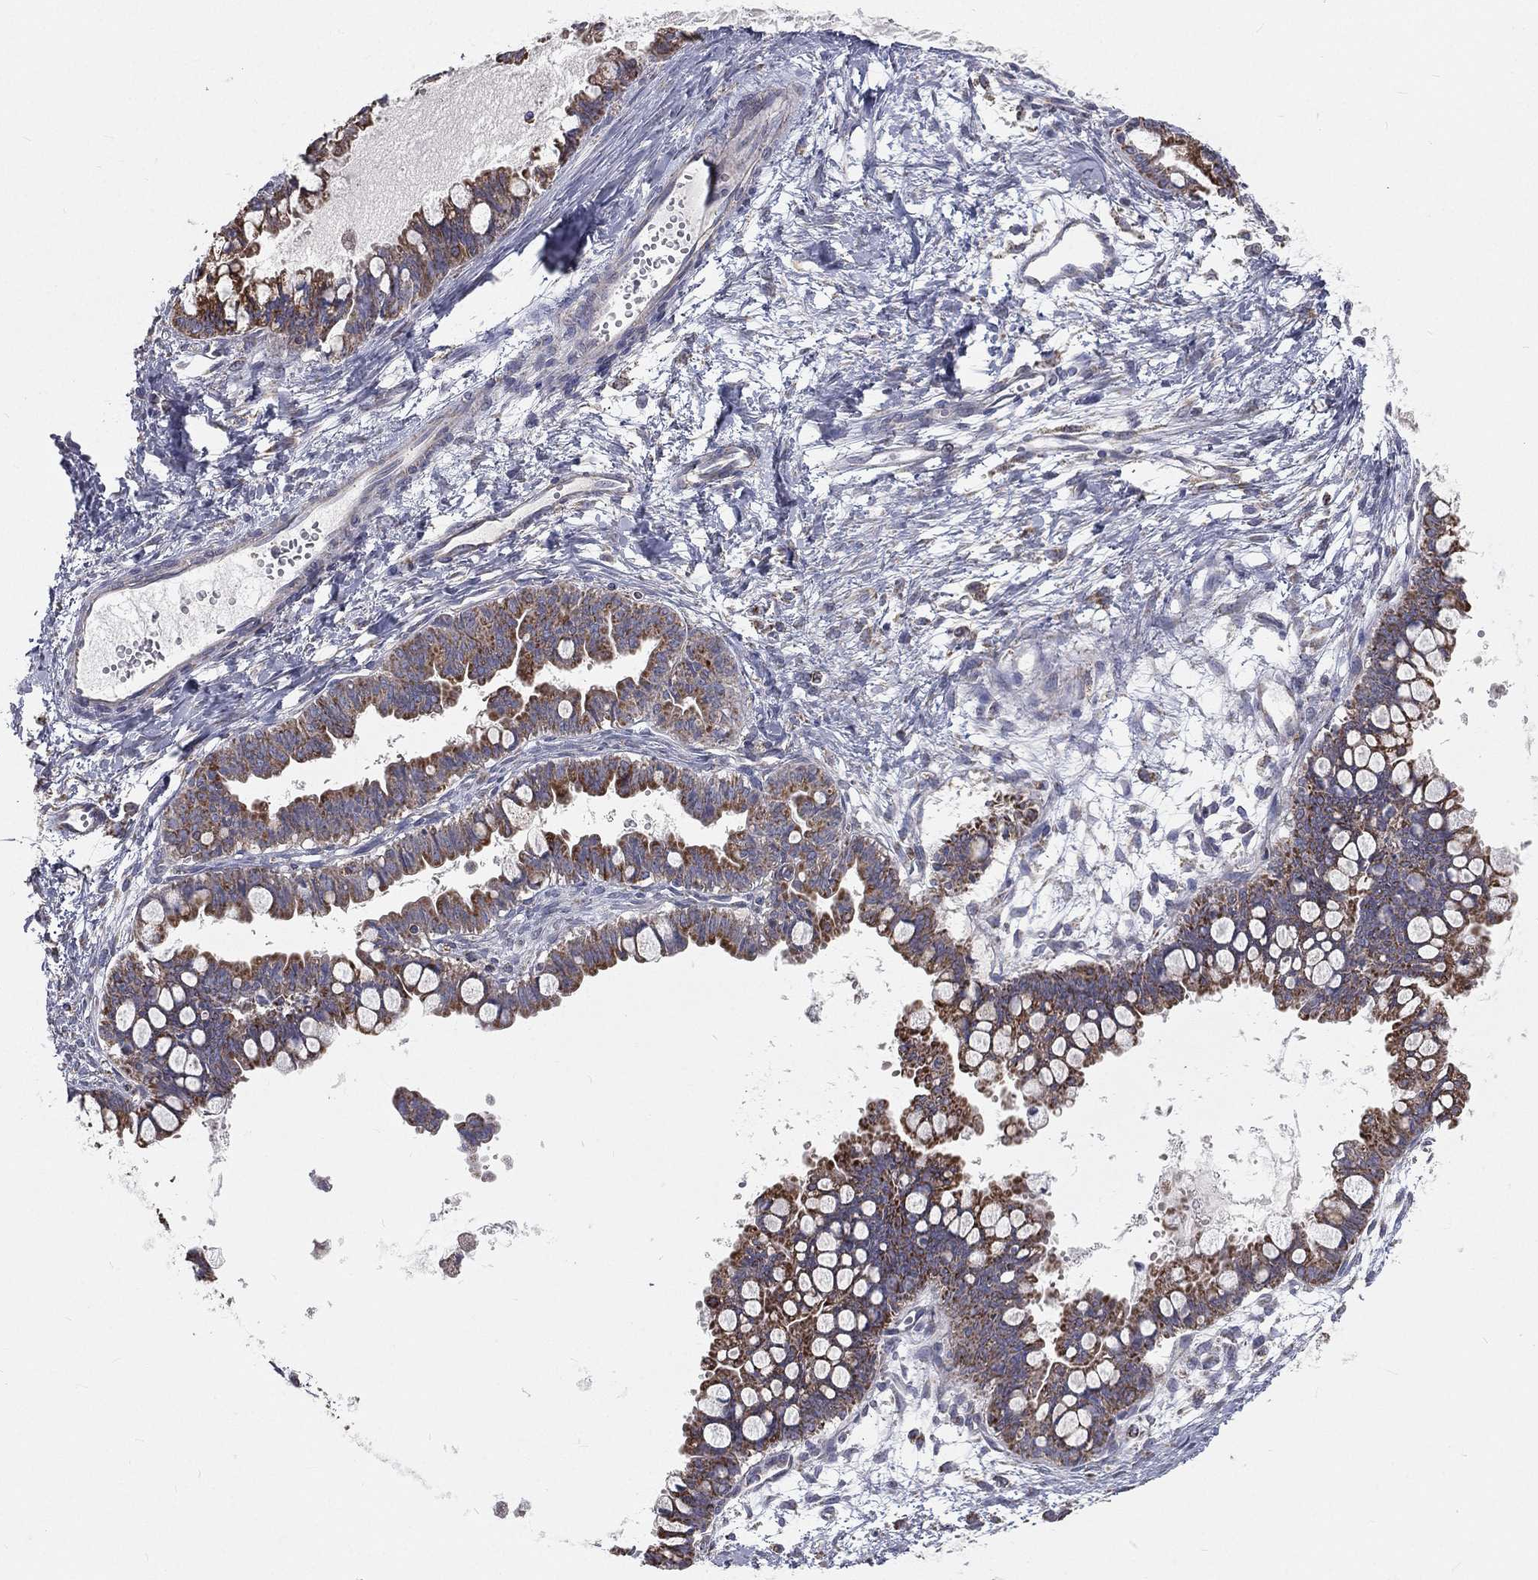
{"staining": {"intensity": "moderate", "quantity": ">75%", "location": "cytoplasmic/membranous"}, "tissue": "ovarian cancer", "cell_type": "Tumor cells", "image_type": "cancer", "snomed": [{"axis": "morphology", "description": "Cystadenocarcinoma, mucinous, NOS"}, {"axis": "topography", "description": "Ovary"}], "caption": "Ovarian cancer tissue demonstrates moderate cytoplasmic/membranous positivity in about >75% of tumor cells", "gene": "HADH", "patient": {"sex": "female", "age": 63}}